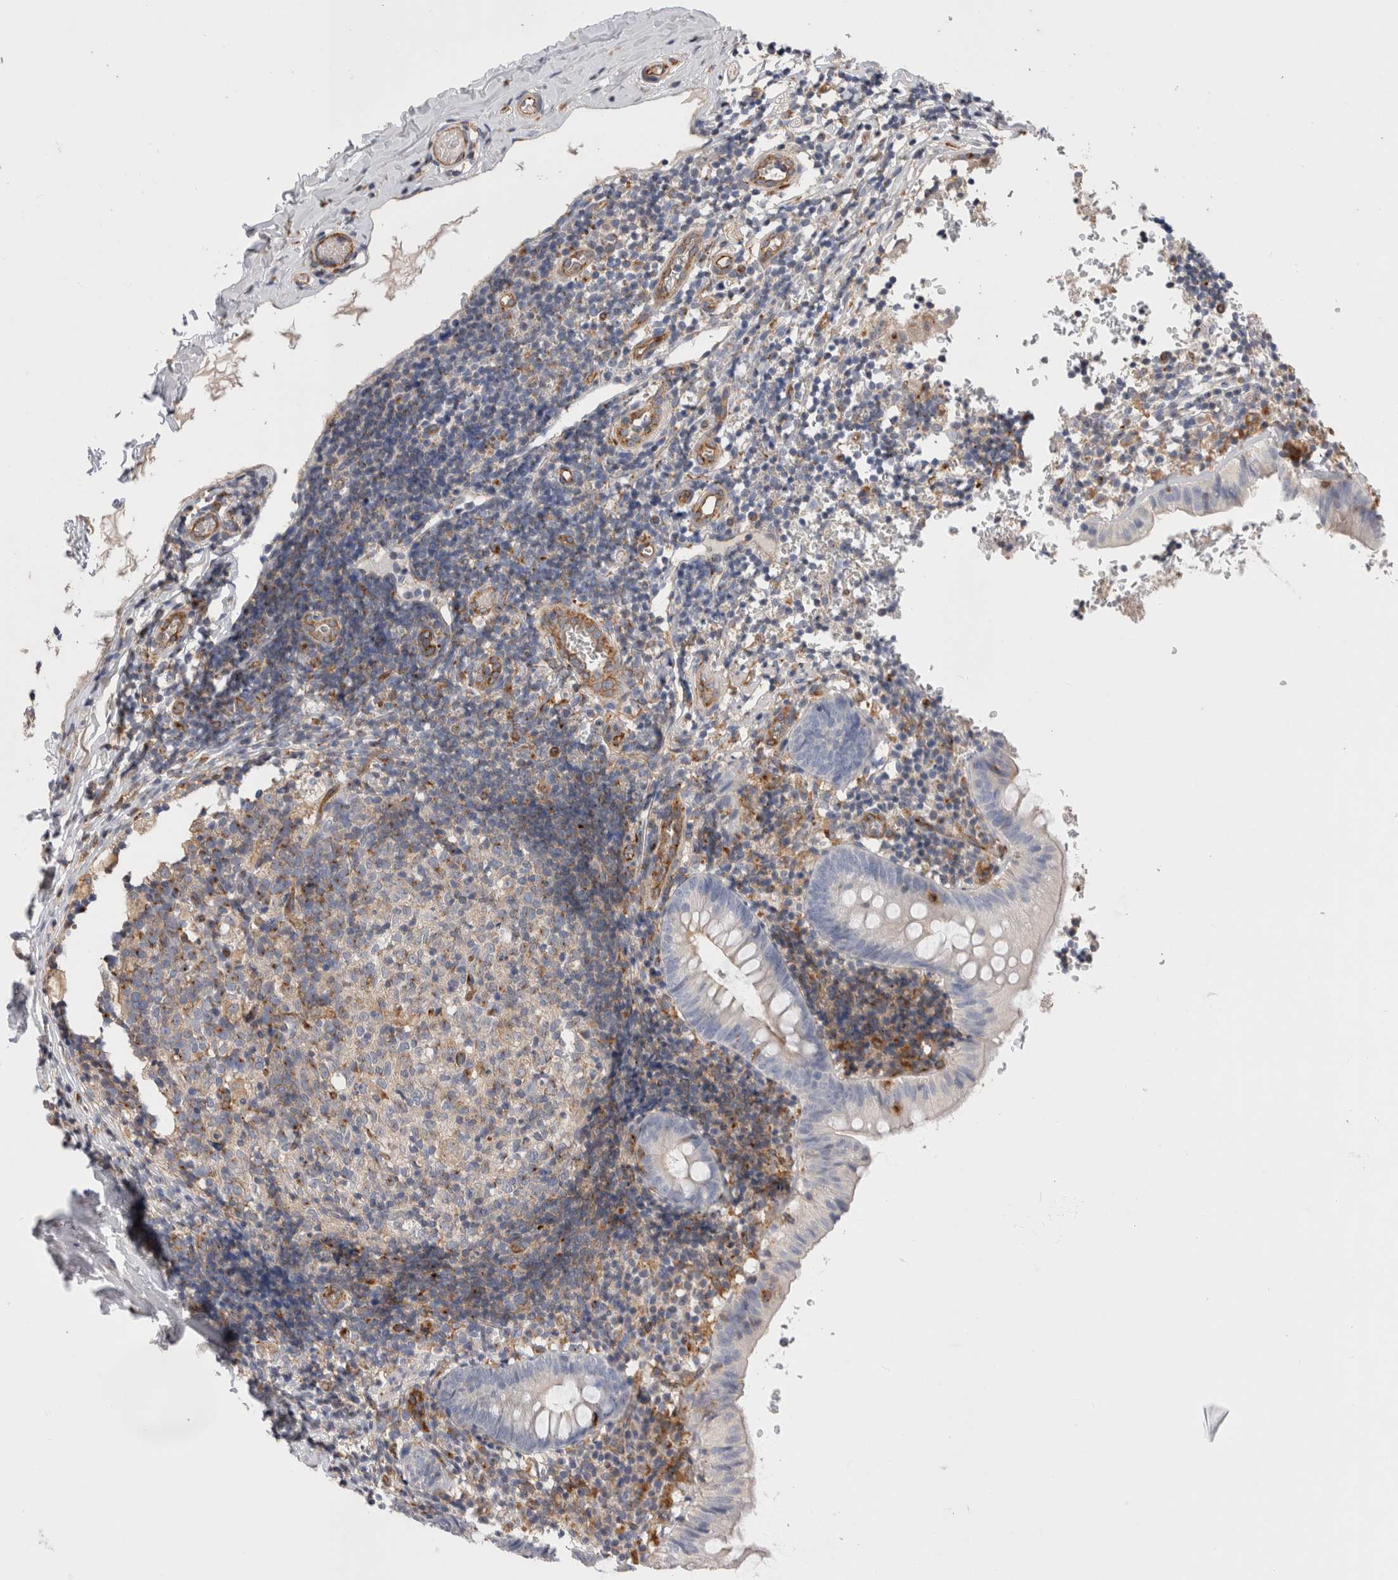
{"staining": {"intensity": "negative", "quantity": "none", "location": "none"}, "tissue": "appendix", "cell_type": "Glandular cells", "image_type": "normal", "snomed": [{"axis": "morphology", "description": "Normal tissue, NOS"}, {"axis": "topography", "description": "Appendix"}], "caption": "DAB (3,3'-diaminobenzidine) immunohistochemical staining of benign appendix exhibits no significant expression in glandular cells.", "gene": "BNIP2", "patient": {"sex": "male", "age": 8}}